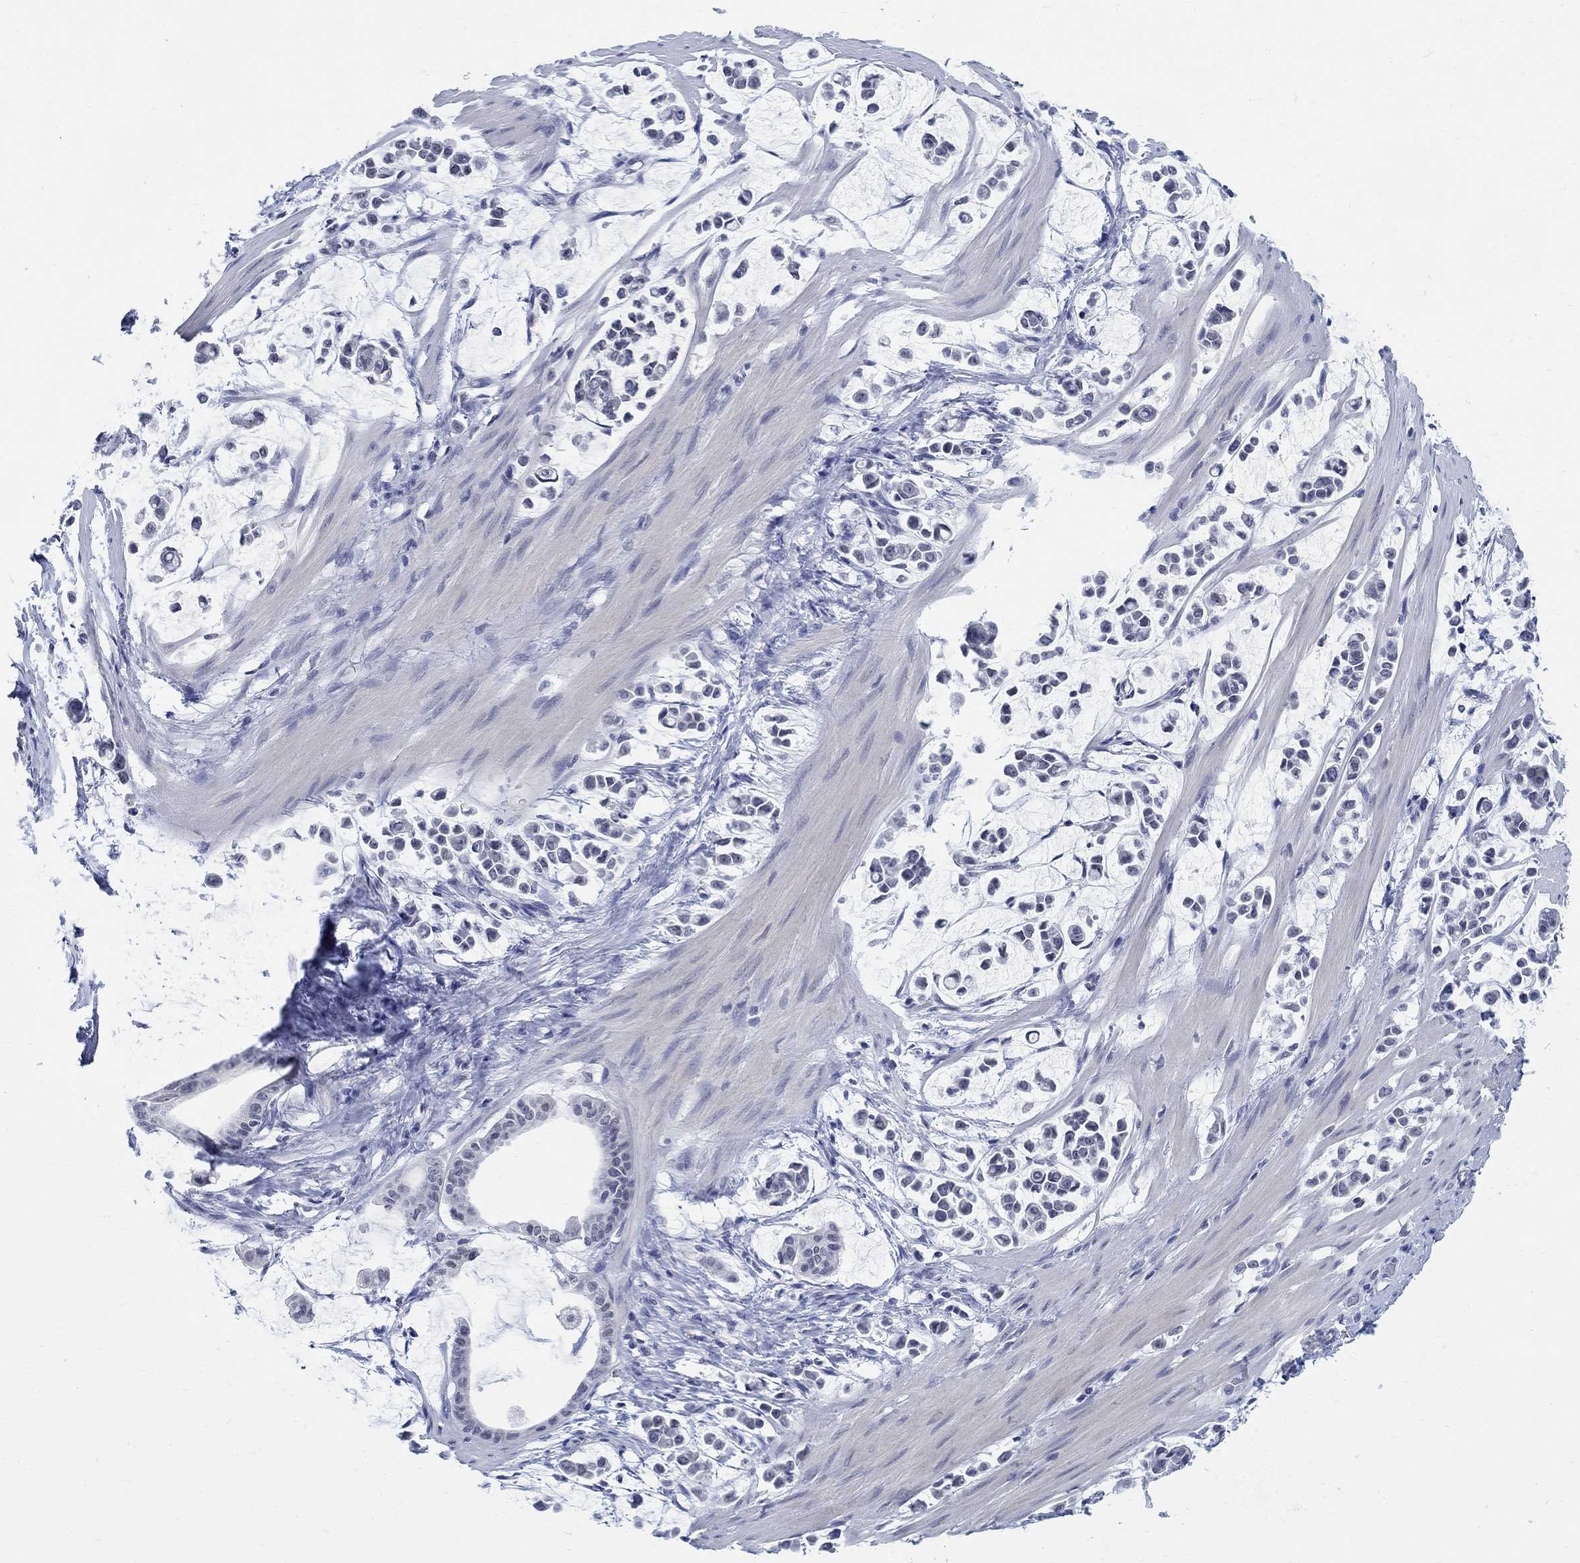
{"staining": {"intensity": "negative", "quantity": "none", "location": "none"}, "tissue": "stomach cancer", "cell_type": "Tumor cells", "image_type": "cancer", "snomed": [{"axis": "morphology", "description": "Adenocarcinoma, NOS"}, {"axis": "topography", "description": "Stomach"}], "caption": "Stomach cancer (adenocarcinoma) stained for a protein using IHC reveals no positivity tumor cells.", "gene": "ANKS1B", "patient": {"sex": "male", "age": 82}}